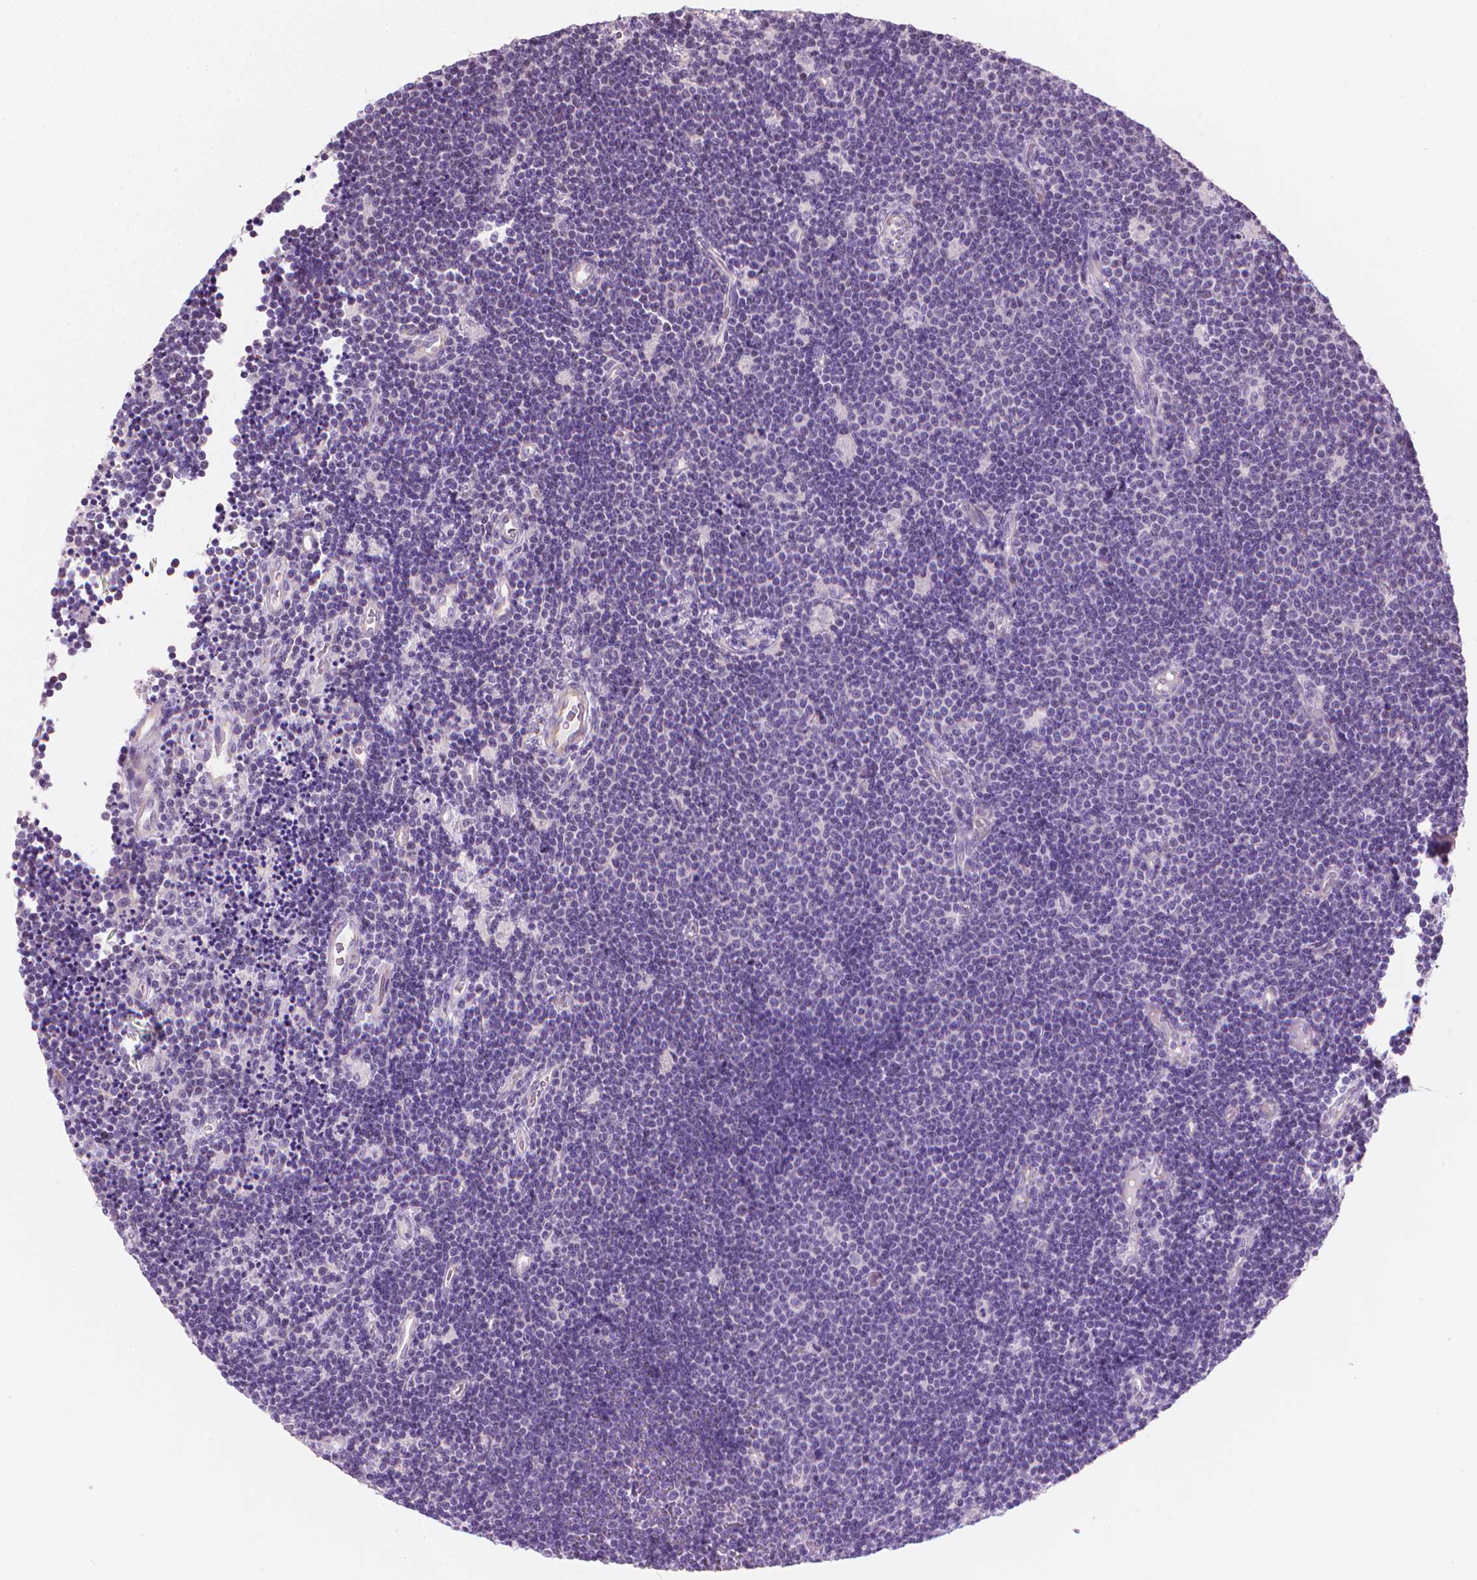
{"staining": {"intensity": "negative", "quantity": "none", "location": "none"}, "tissue": "lymphoma", "cell_type": "Tumor cells", "image_type": "cancer", "snomed": [{"axis": "morphology", "description": "Malignant lymphoma, non-Hodgkin's type, Low grade"}, {"axis": "topography", "description": "Brain"}], "caption": "There is no significant staining in tumor cells of low-grade malignant lymphoma, non-Hodgkin's type.", "gene": "CLXN", "patient": {"sex": "female", "age": 66}}